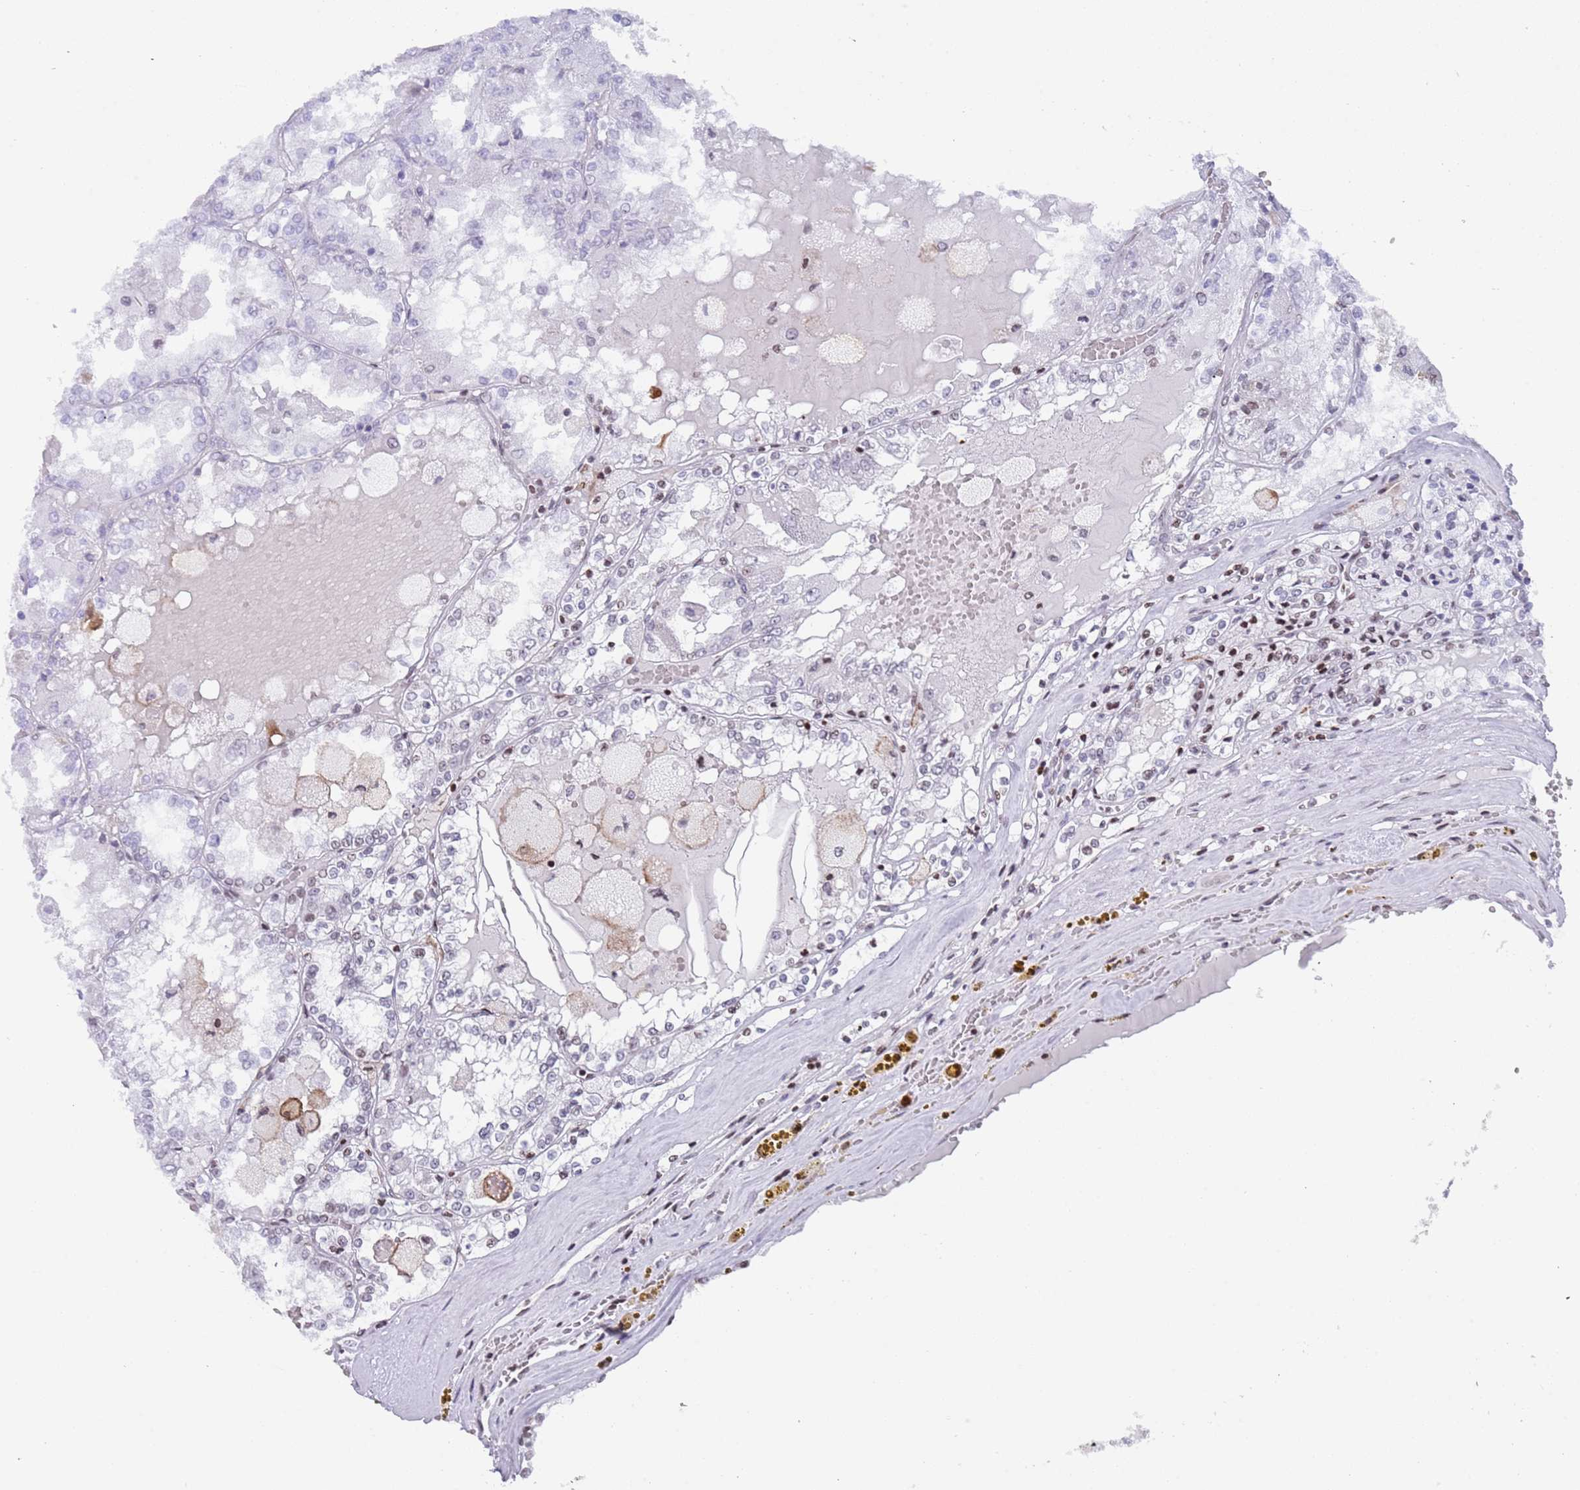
{"staining": {"intensity": "negative", "quantity": "none", "location": "none"}, "tissue": "renal cancer", "cell_type": "Tumor cells", "image_type": "cancer", "snomed": [{"axis": "morphology", "description": "Adenocarcinoma, NOS"}, {"axis": "topography", "description": "Kidney"}], "caption": "IHC of adenocarcinoma (renal) reveals no expression in tumor cells.", "gene": "HDAC8", "patient": {"sex": "female", "age": 56}}